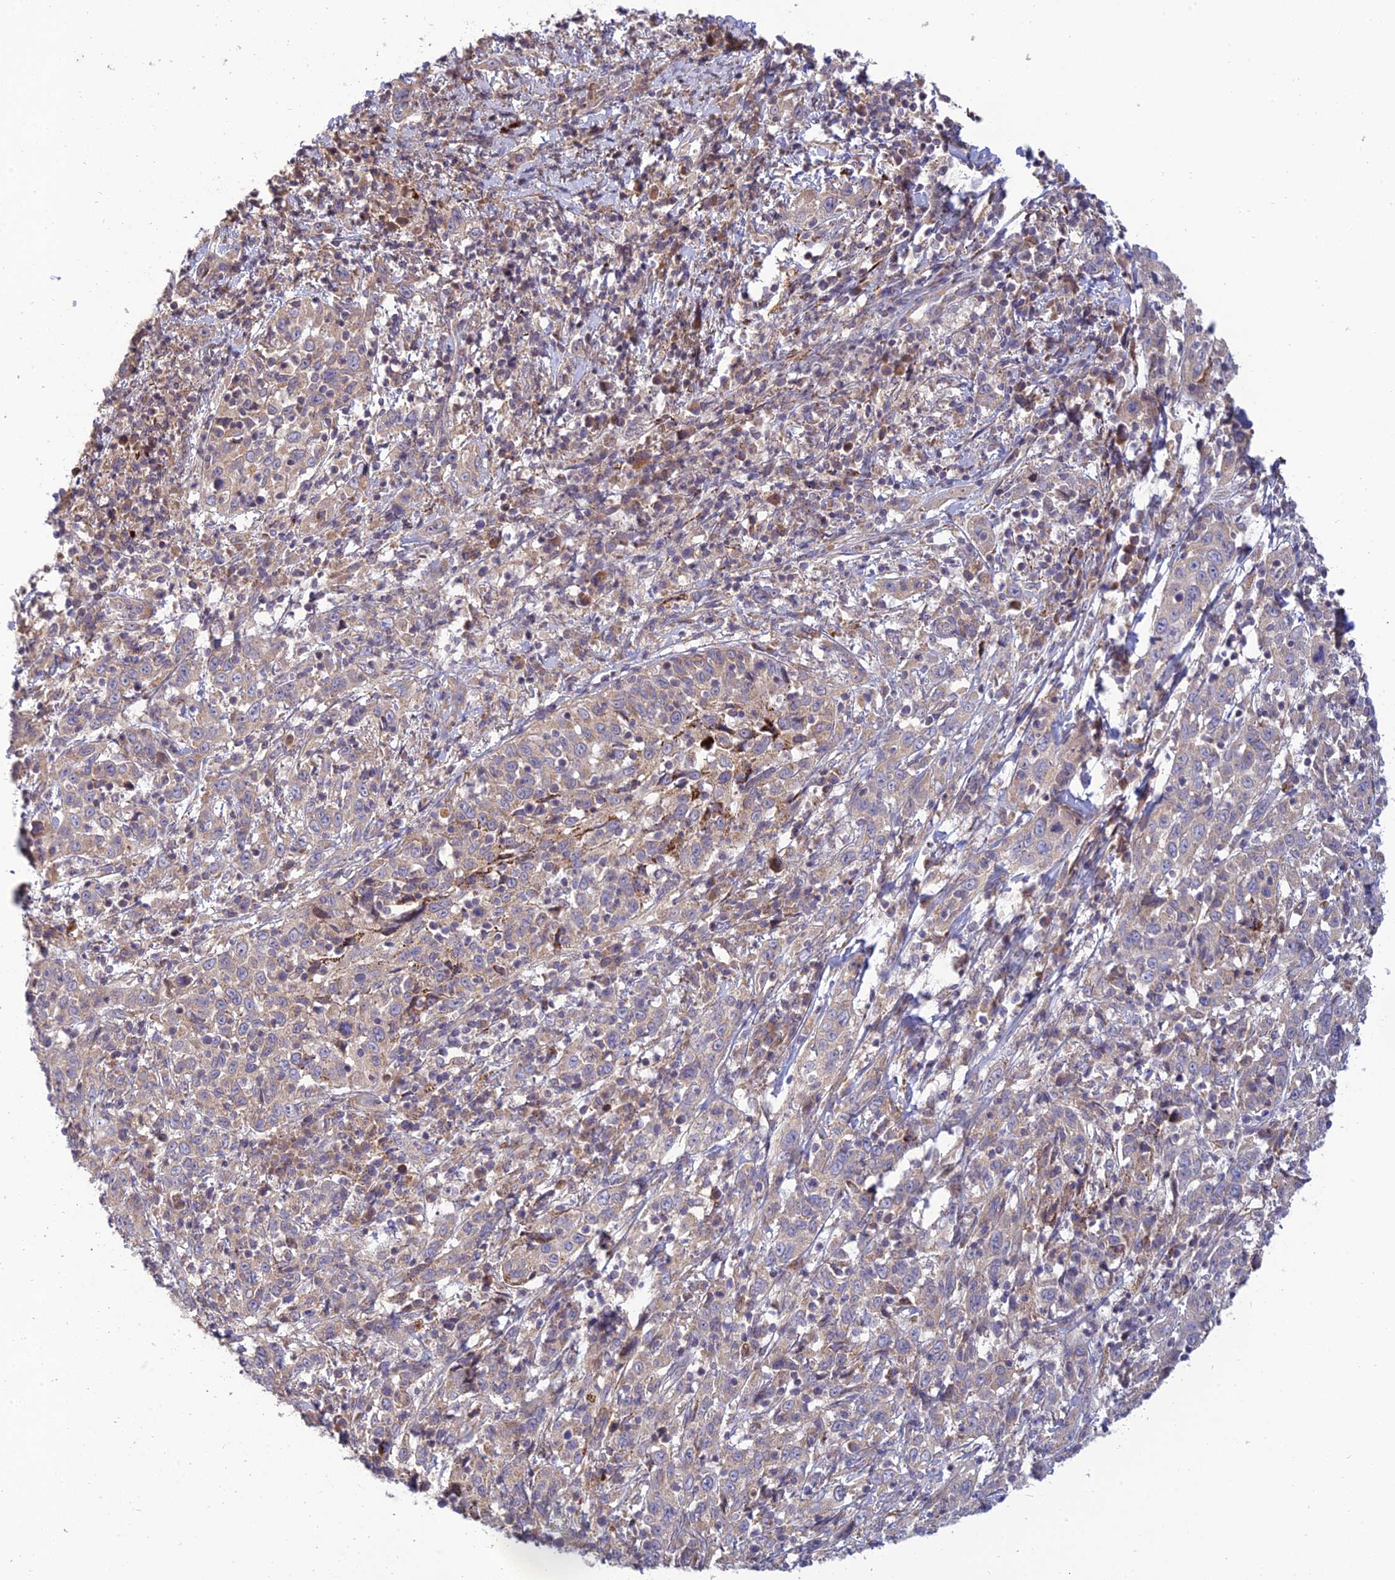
{"staining": {"intensity": "weak", "quantity": "<25%", "location": "cytoplasmic/membranous"}, "tissue": "cervical cancer", "cell_type": "Tumor cells", "image_type": "cancer", "snomed": [{"axis": "morphology", "description": "Squamous cell carcinoma, NOS"}, {"axis": "topography", "description": "Cervix"}], "caption": "A high-resolution micrograph shows immunohistochemistry (IHC) staining of cervical squamous cell carcinoma, which exhibits no significant positivity in tumor cells.", "gene": "C3orf20", "patient": {"sex": "female", "age": 46}}